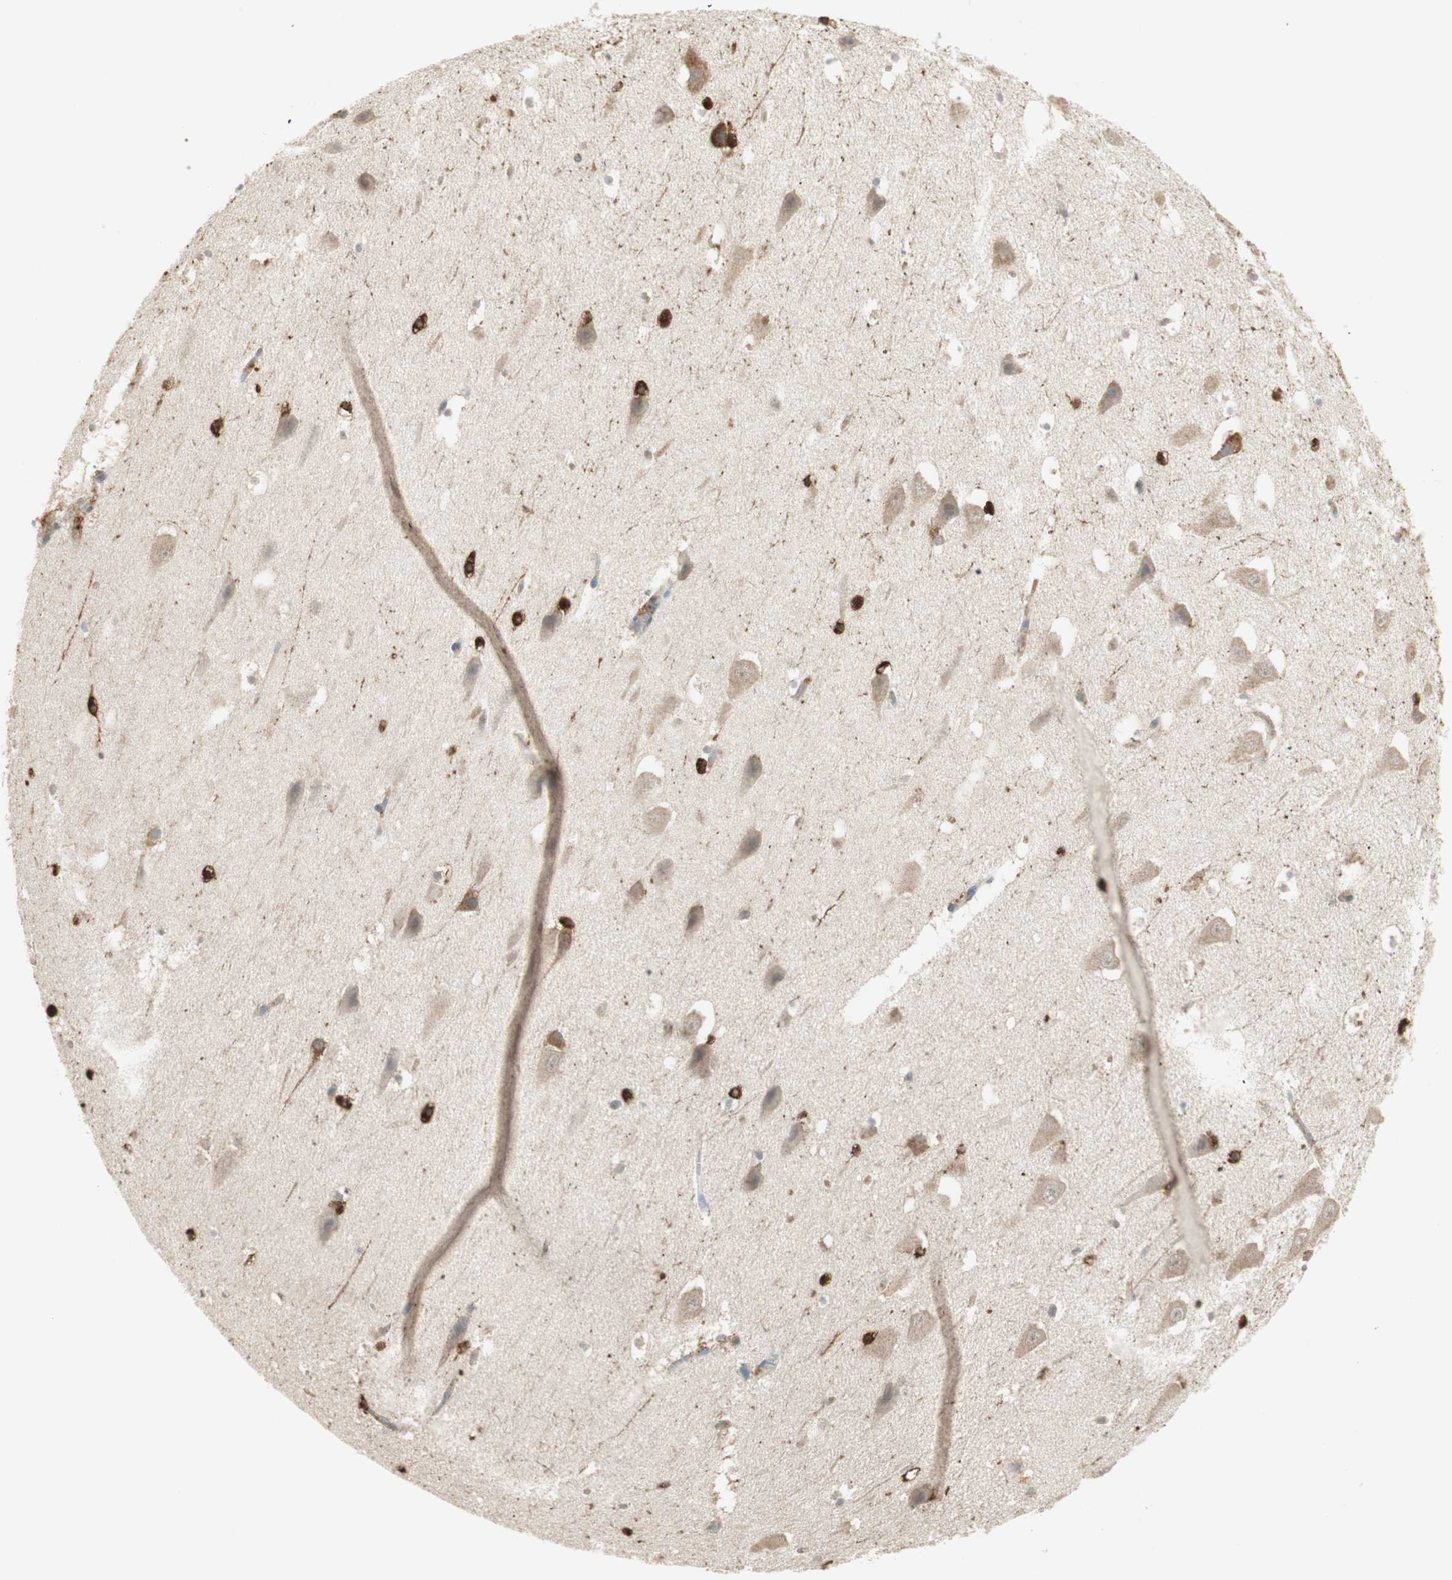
{"staining": {"intensity": "strong", "quantity": ">75%", "location": "cytoplasmic/membranous,nuclear"}, "tissue": "hippocampus", "cell_type": "Glial cells", "image_type": "normal", "snomed": [{"axis": "morphology", "description": "Normal tissue, NOS"}, {"axis": "topography", "description": "Hippocampus"}], "caption": "Immunohistochemistry (DAB (3,3'-diaminobenzidine)) staining of benign human hippocampus reveals strong cytoplasmic/membranous,nuclear protein staining in about >75% of glial cells.", "gene": "MMP3", "patient": {"sex": "male", "age": 45}}